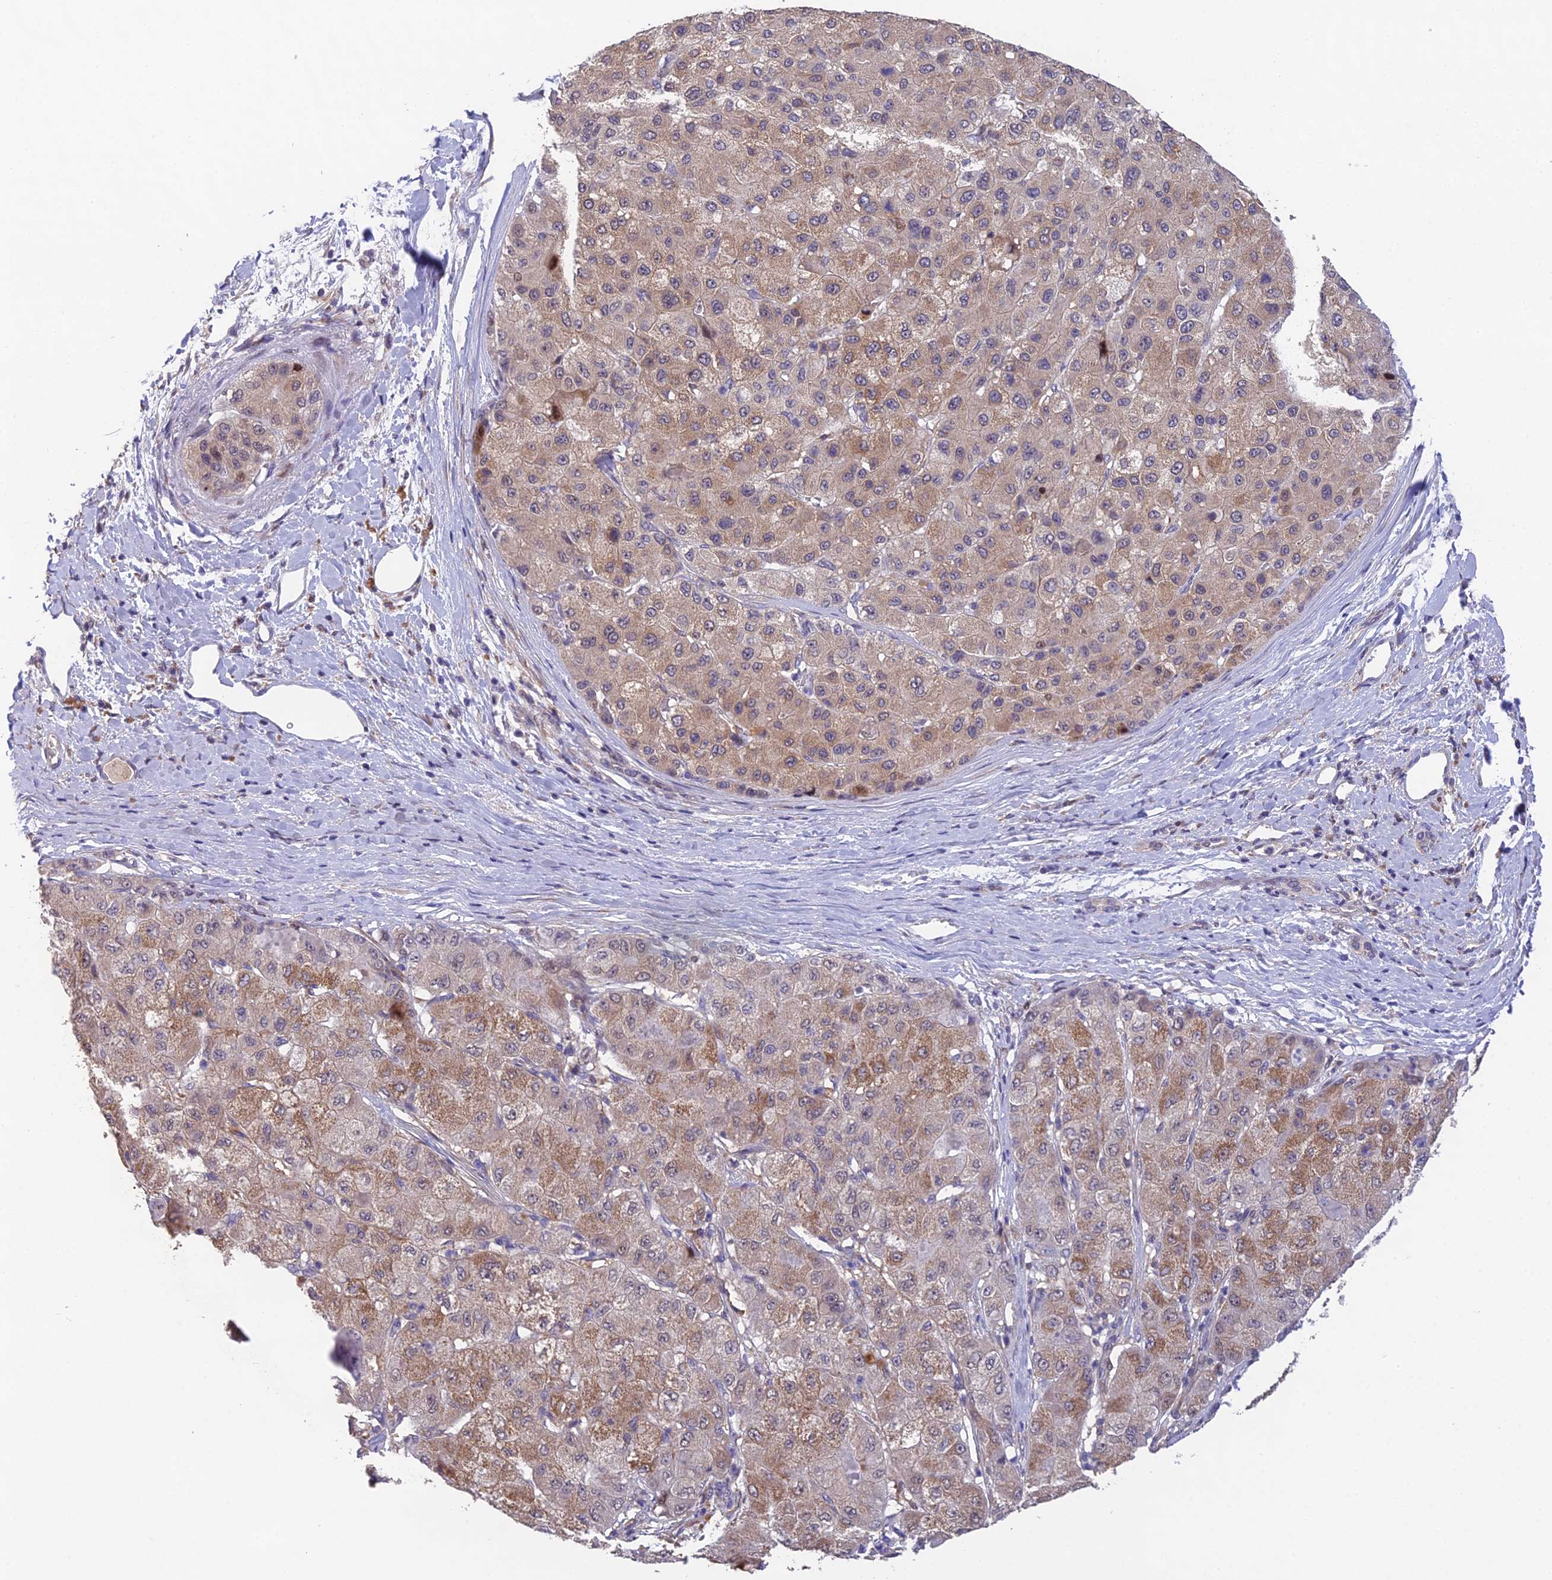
{"staining": {"intensity": "weak", "quantity": "25%-75%", "location": "cytoplasmic/membranous"}, "tissue": "liver cancer", "cell_type": "Tumor cells", "image_type": "cancer", "snomed": [{"axis": "morphology", "description": "Carcinoma, Hepatocellular, NOS"}, {"axis": "topography", "description": "Liver"}], "caption": "About 25%-75% of tumor cells in liver hepatocellular carcinoma display weak cytoplasmic/membranous protein staining as visualized by brown immunohistochemical staining.", "gene": "PUS10", "patient": {"sex": "male", "age": 80}}